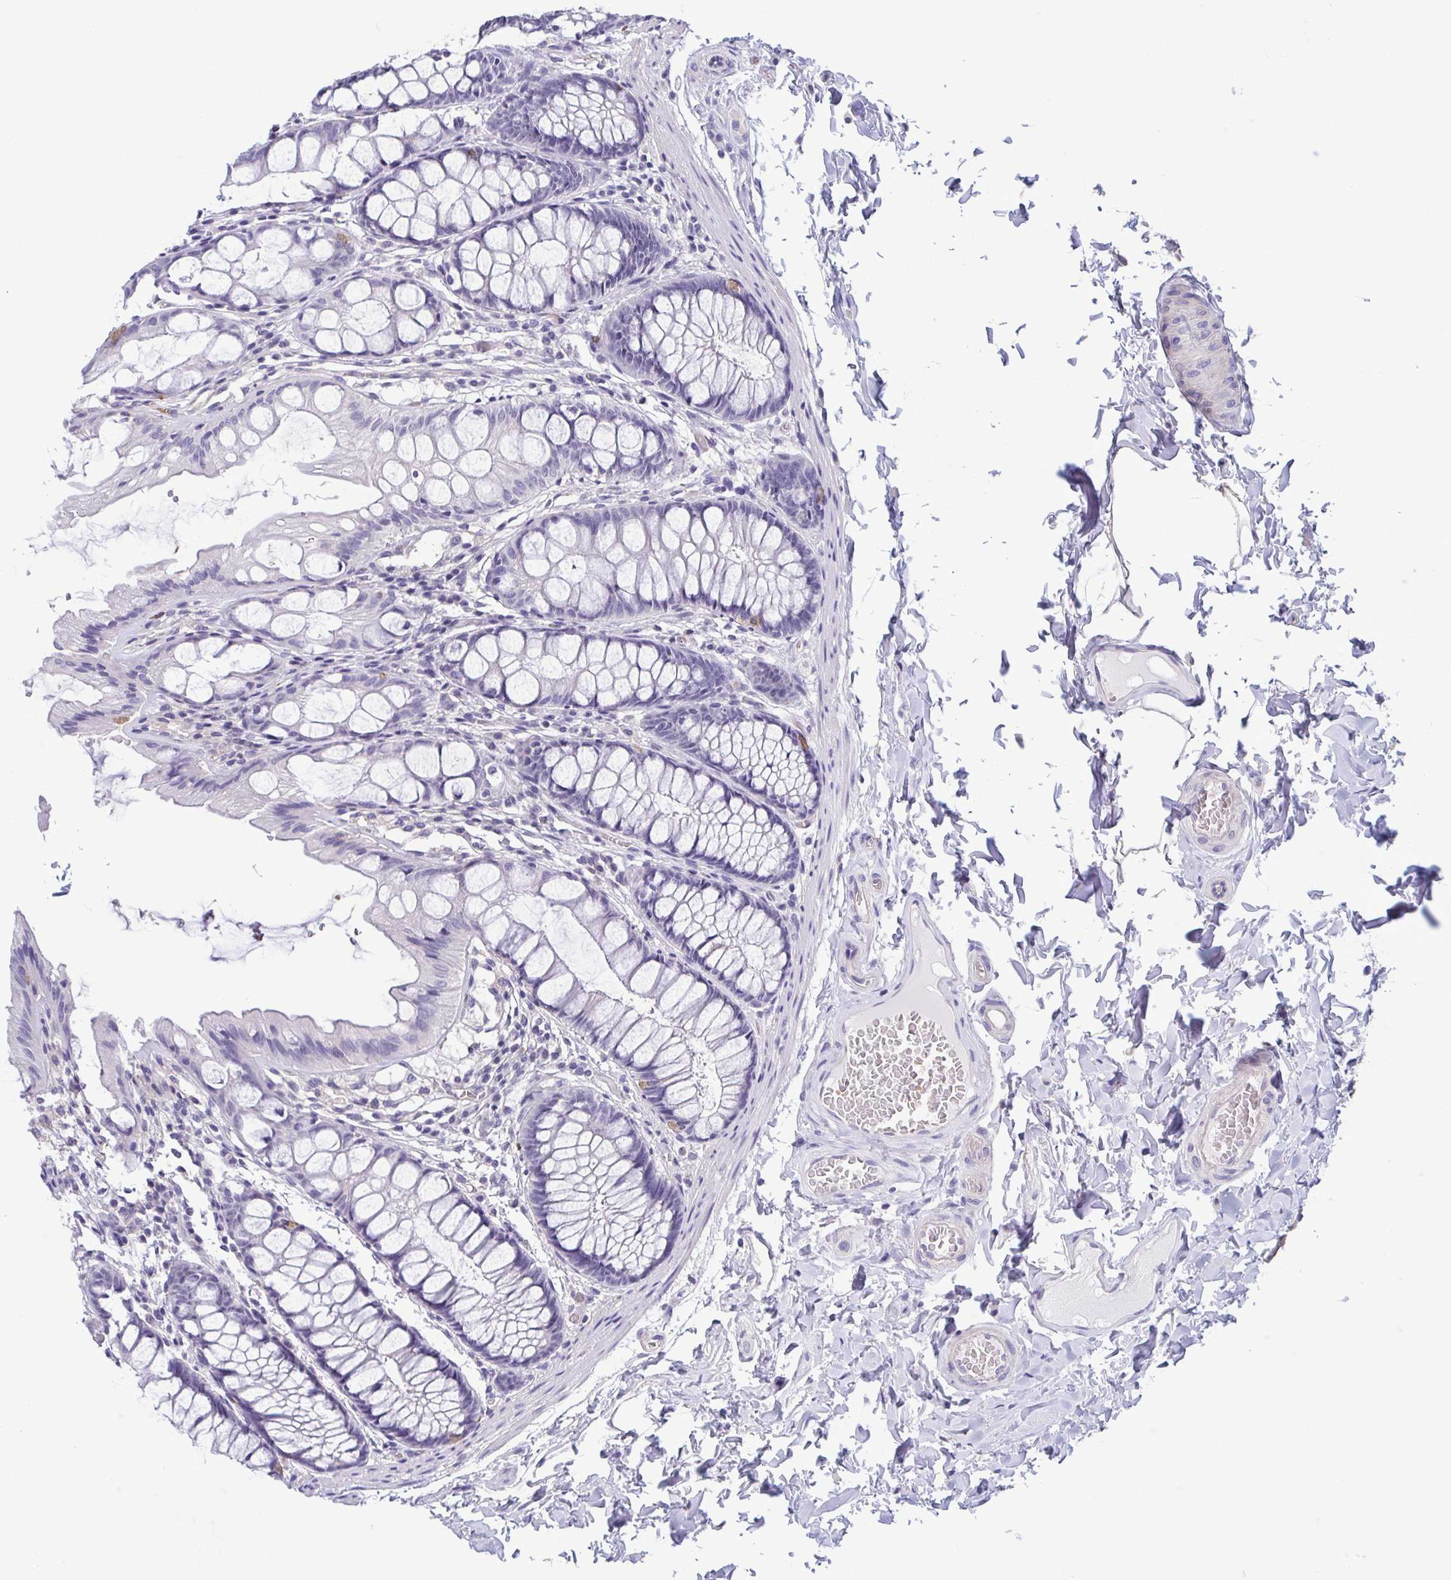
{"staining": {"intensity": "negative", "quantity": "none", "location": "none"}, "tissue": "colon", "cell_type": "Endothelial cells", "image_type": "normal", "snomed": [{"axis": "morphology", "description": "Normal tissue, NOS"}, {"axis": "topography", "description": "Colon"}], "caption": "A histopathology image of human colon is negative for staining in endothelial cells. (Stains: DAB (3,3'-diaminobenzidine) immunohistochemistry (IHC) with hematoxylin counter stain, Microscopy: brightfield microscopy at high magnification).", "gene": "MORC4", "patient": {"sex": "male", "age": 47}}